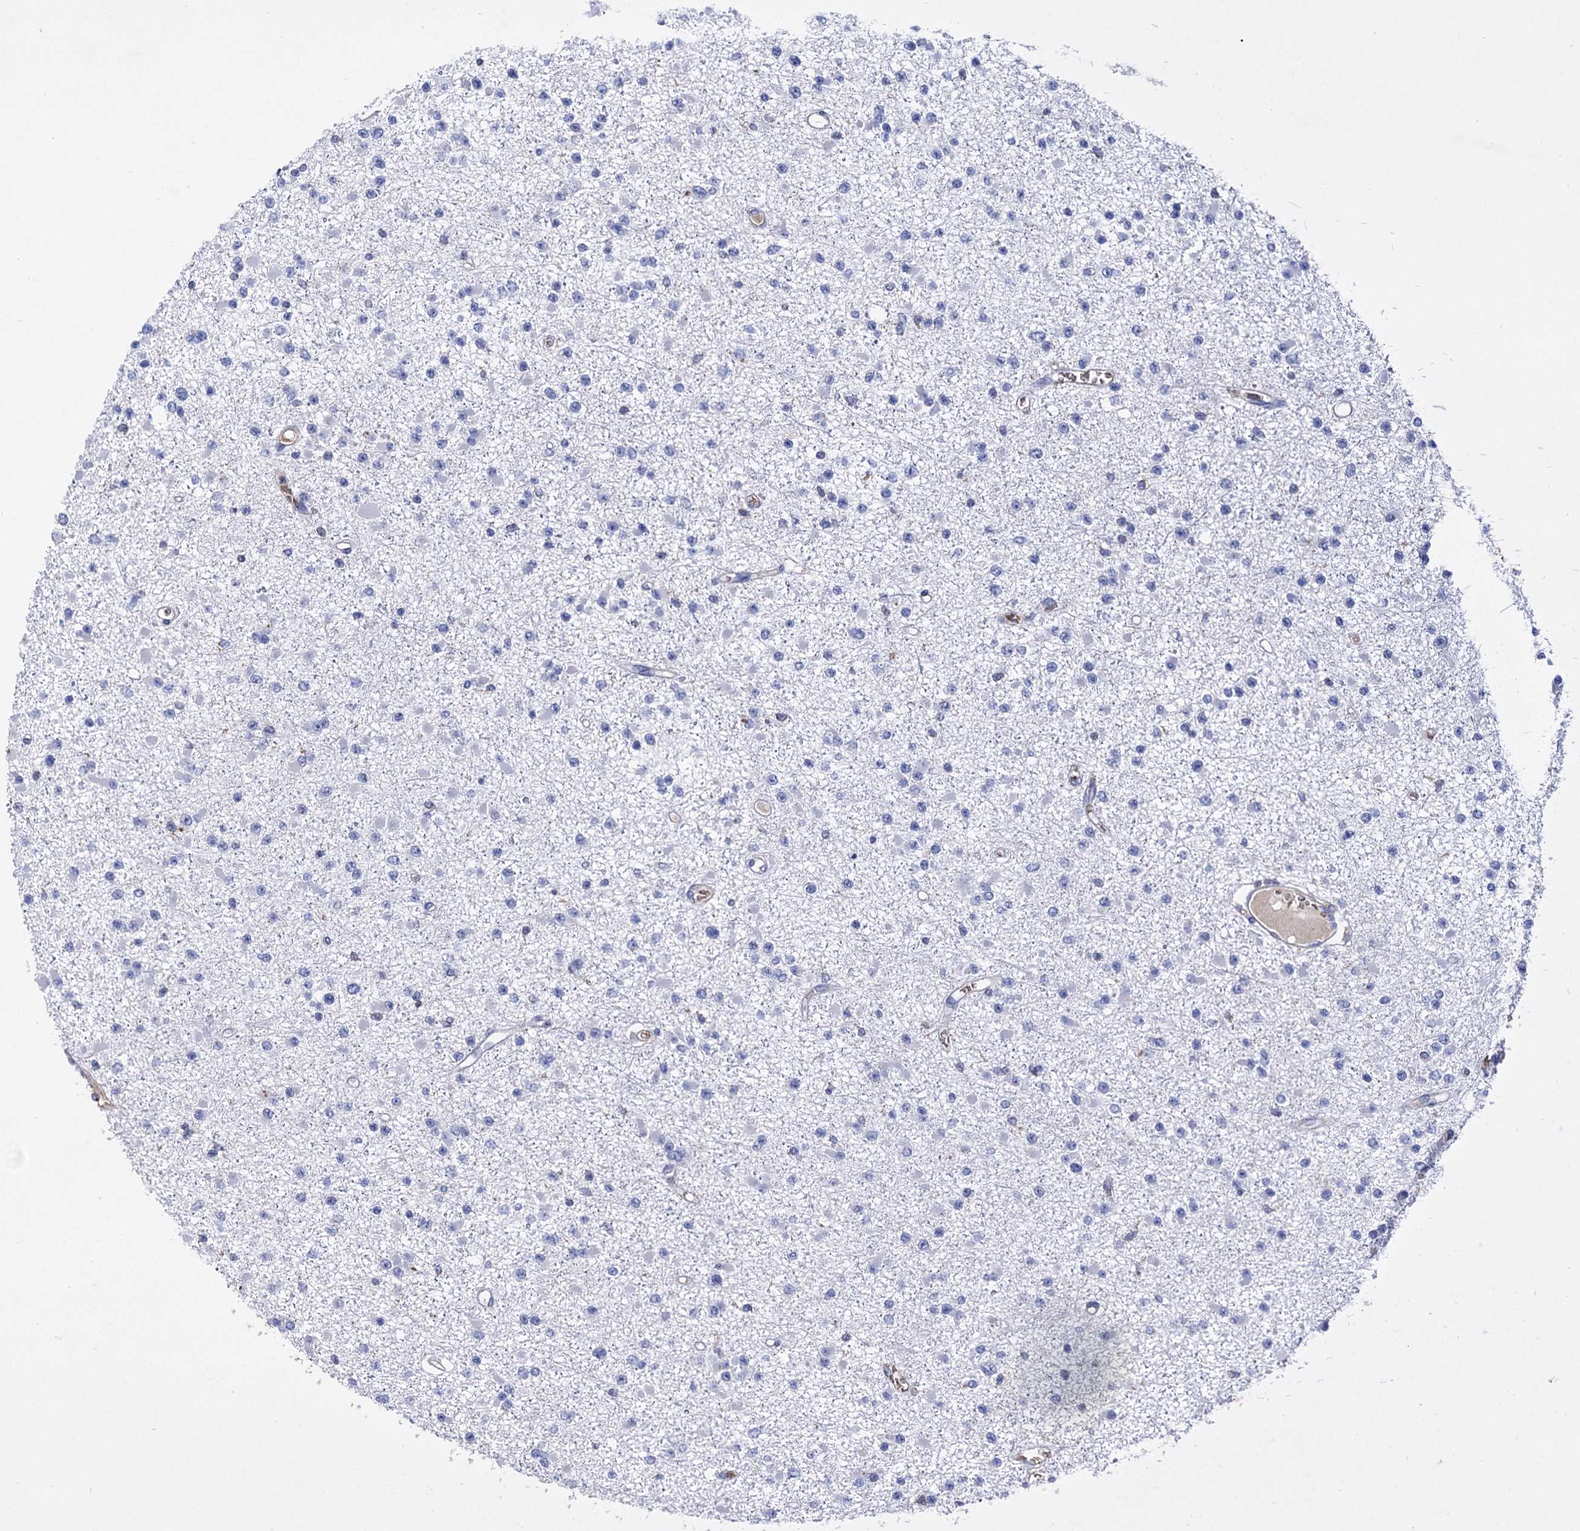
{"staining": {"intensity": "negative", "quantity": "none", "location": "none"}, "tissue": "glioma", "cell_type": "Tumor cells", "image_type": "cancer", "snomed": [{"axis": "morphology", "description": "Glioma, malignant, Low grade"}, {"axis": "topography", "description": "Brain"}], "caption": "A high-resolution image shows immunohistochemistry staining of malignant low-grade glioma, which exhibits no significant expression in tumor cells.", "gene": "STING1", "patient": {"sex": "female", "age": 22}}